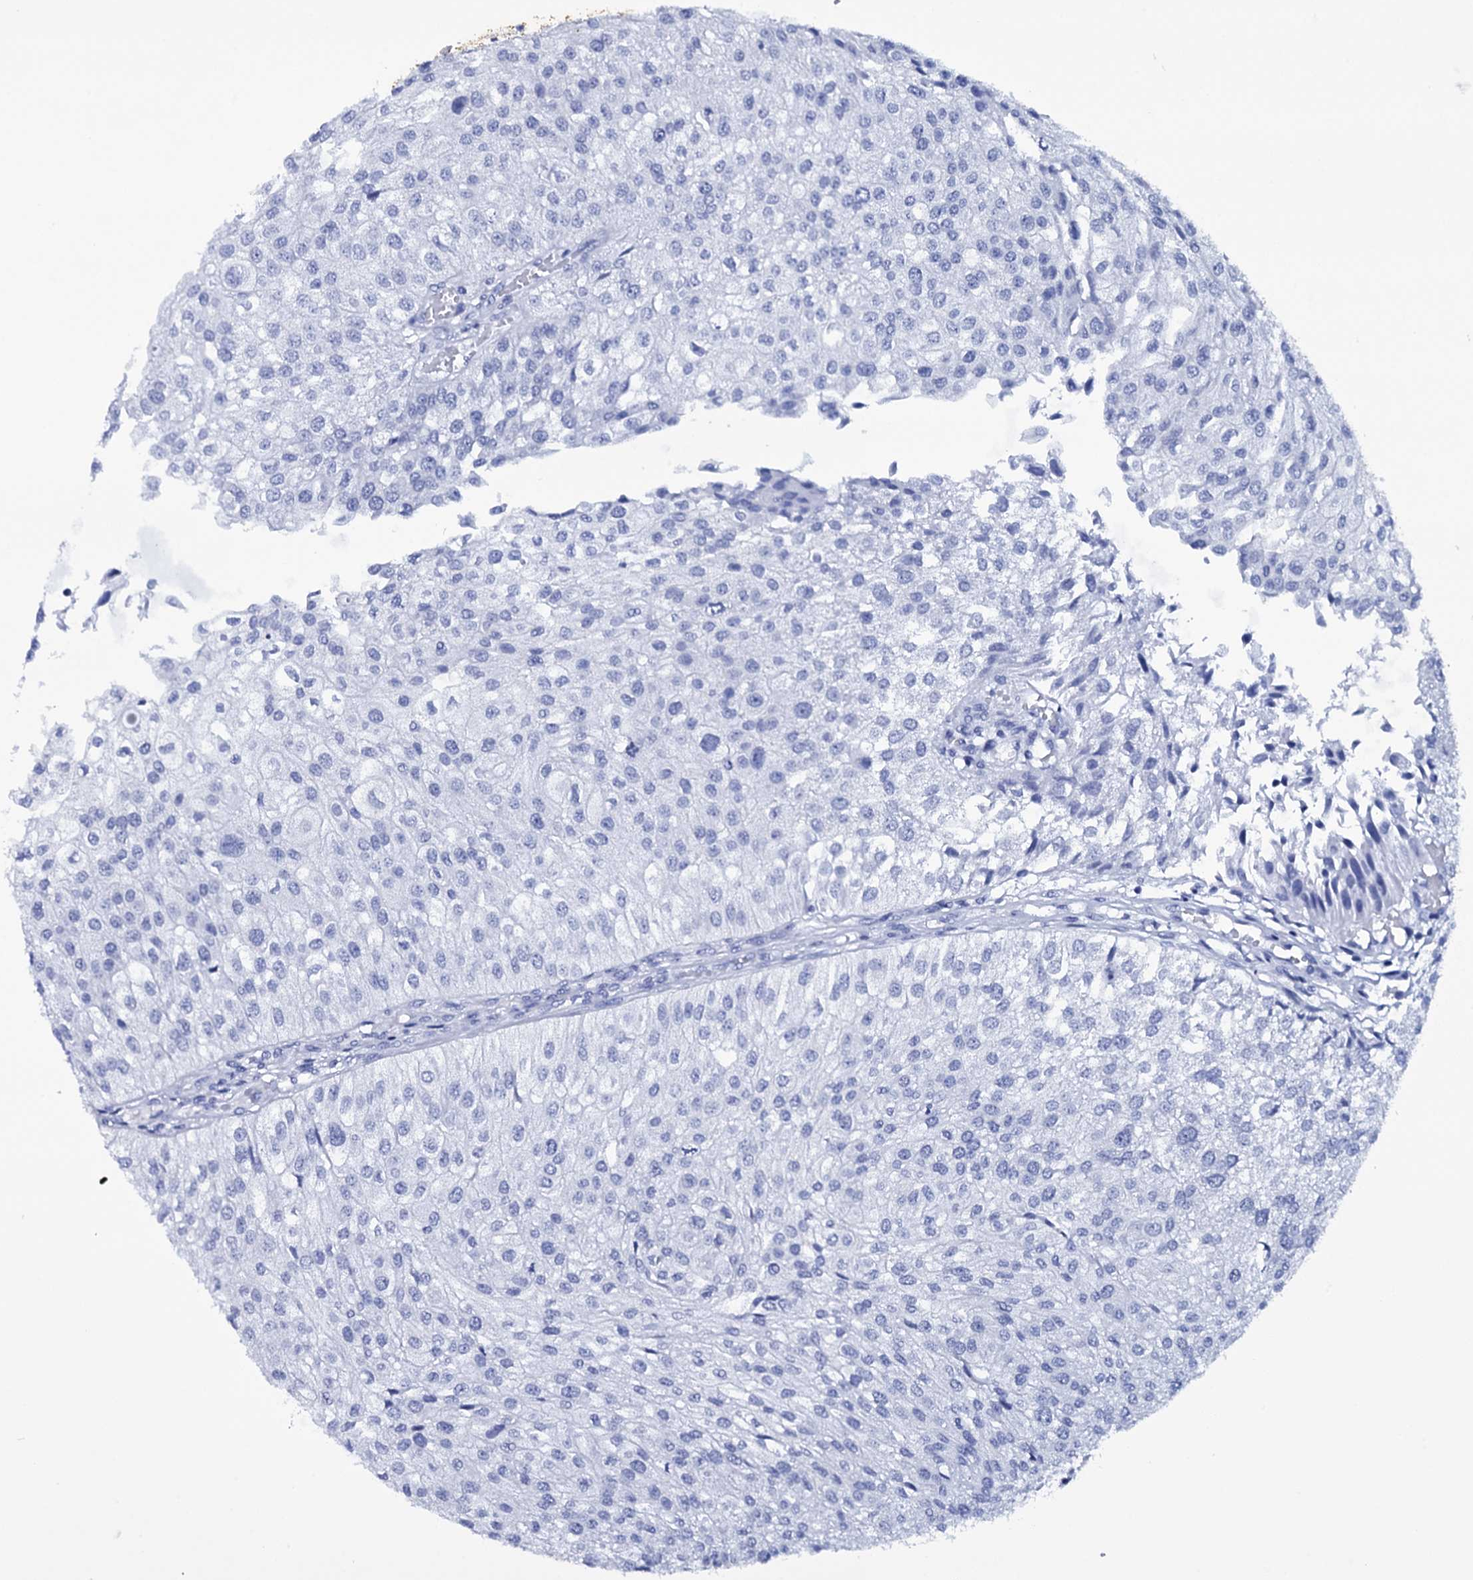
{"staining": {"intensity": "negative", "quantity": "none", "location": "none"}, "tissue": "urothelial cancer", "cell_type": "Tumor cells", "image_type": "cancer", "snomed": [{"axis": "morphology", "description": "Urothelial carcinoma, Low grade"}, {"axis": "topography", "description": "Urinary bladder"}], "caption": "A micrograph of urothelial cancer stained for a protein demonstrates no brown staining in tumor cells.", "gene": "ITPRID2", "patient": {"sex": "female", "age": 89}}